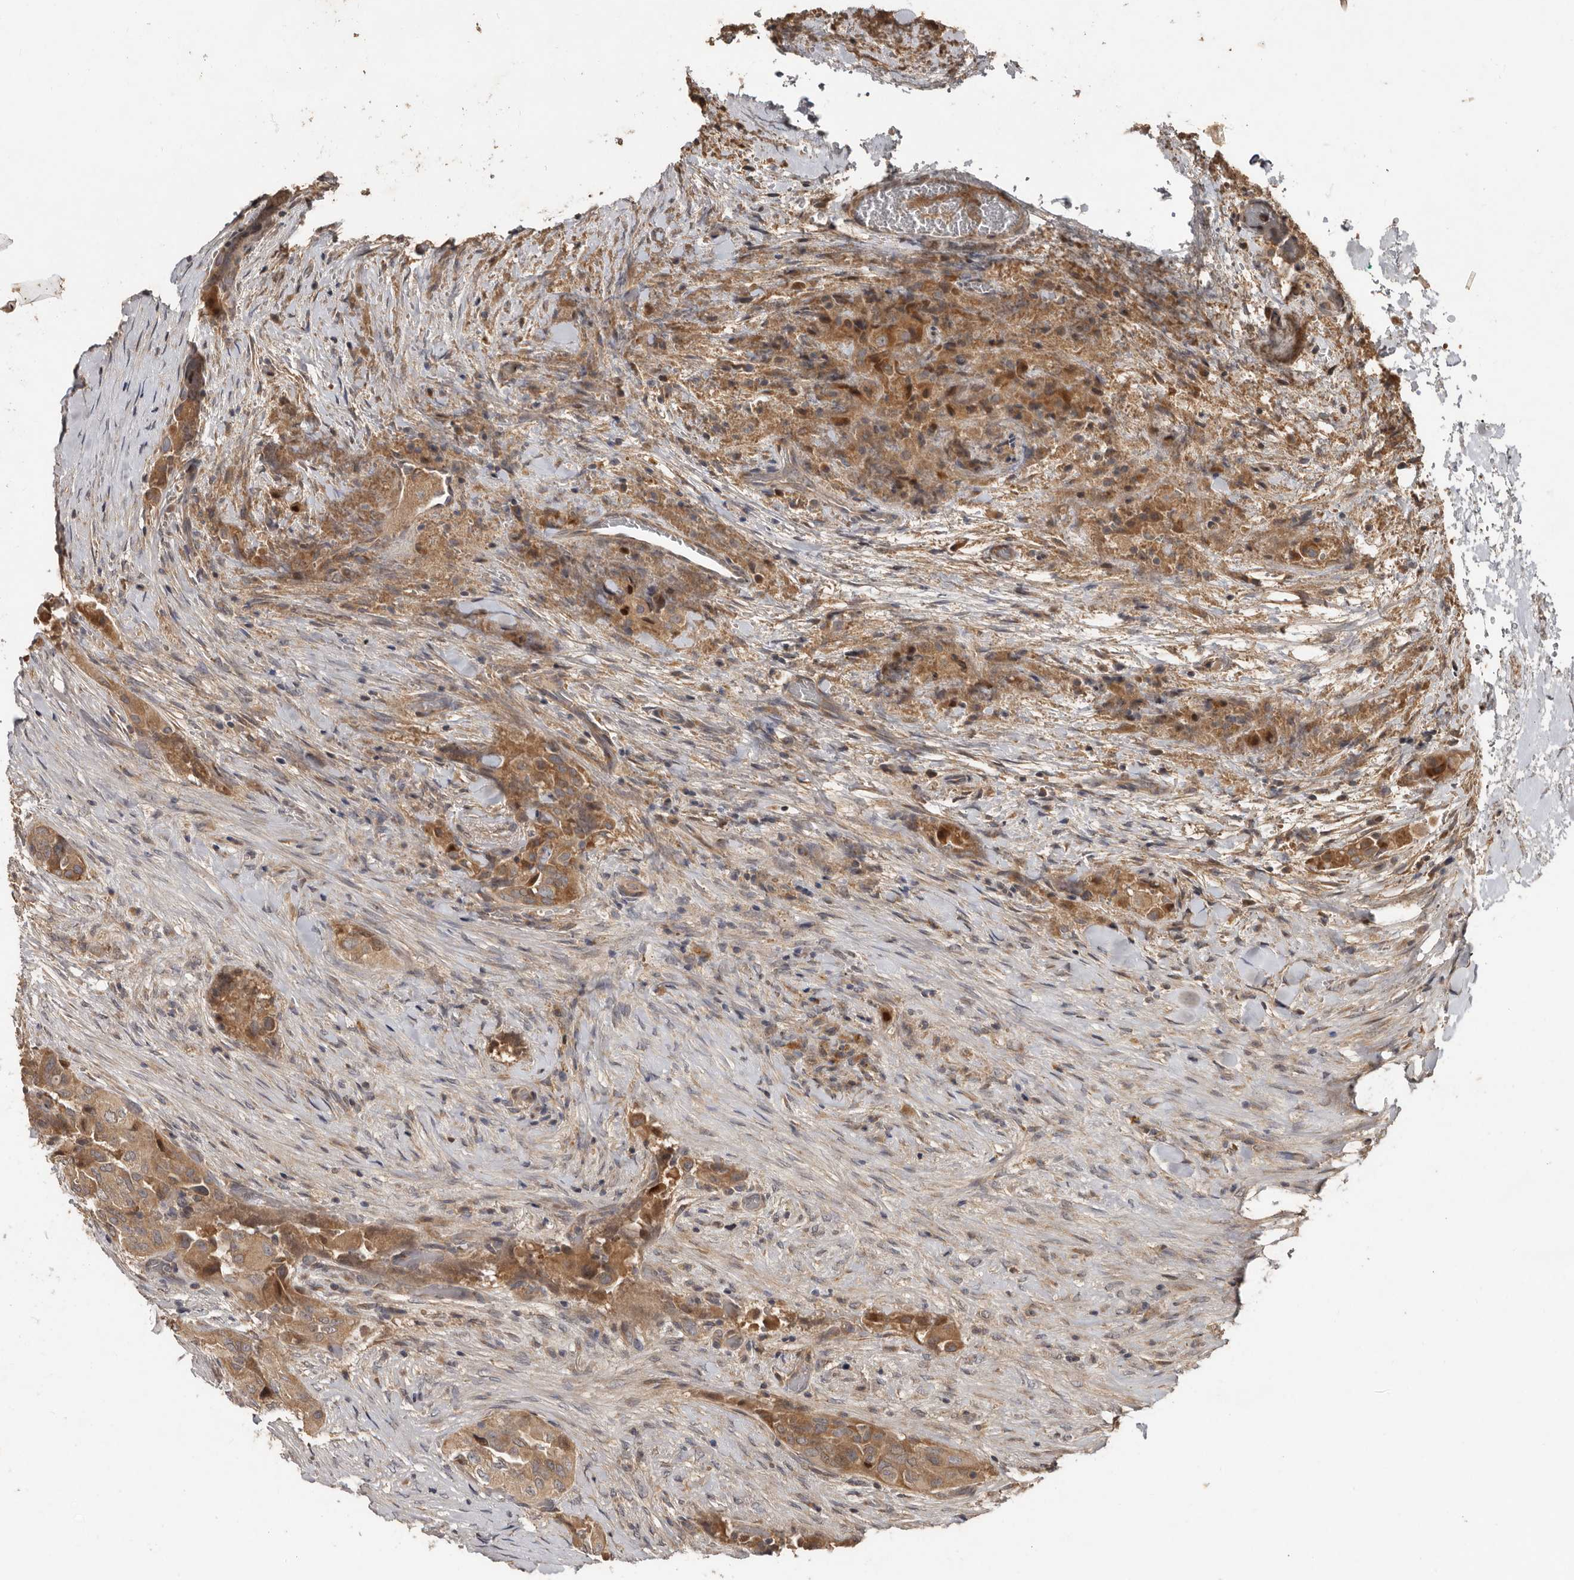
{"staining": {"intensity": "moderate", "quantity": ">75%", "location": "cytoplasmic/membranous"}, "tissue": "thyroid cancer", "cell_type": "Tumor cells", "image_type": "cancer", "snomed": [{"axis": "morphology", "description": "Papillary adenocarcinoma, NOS"}, {"axis": "topography", "description": "Thyroid gland"}], "caption": "Moderate cytoplasmic/membranous protein positivity is seen in about >75% of tumor cells in thyroid papillary adenocarcinoma.", "gene": "KIF26B", "patient": {"sex": "female", "age": 59}}